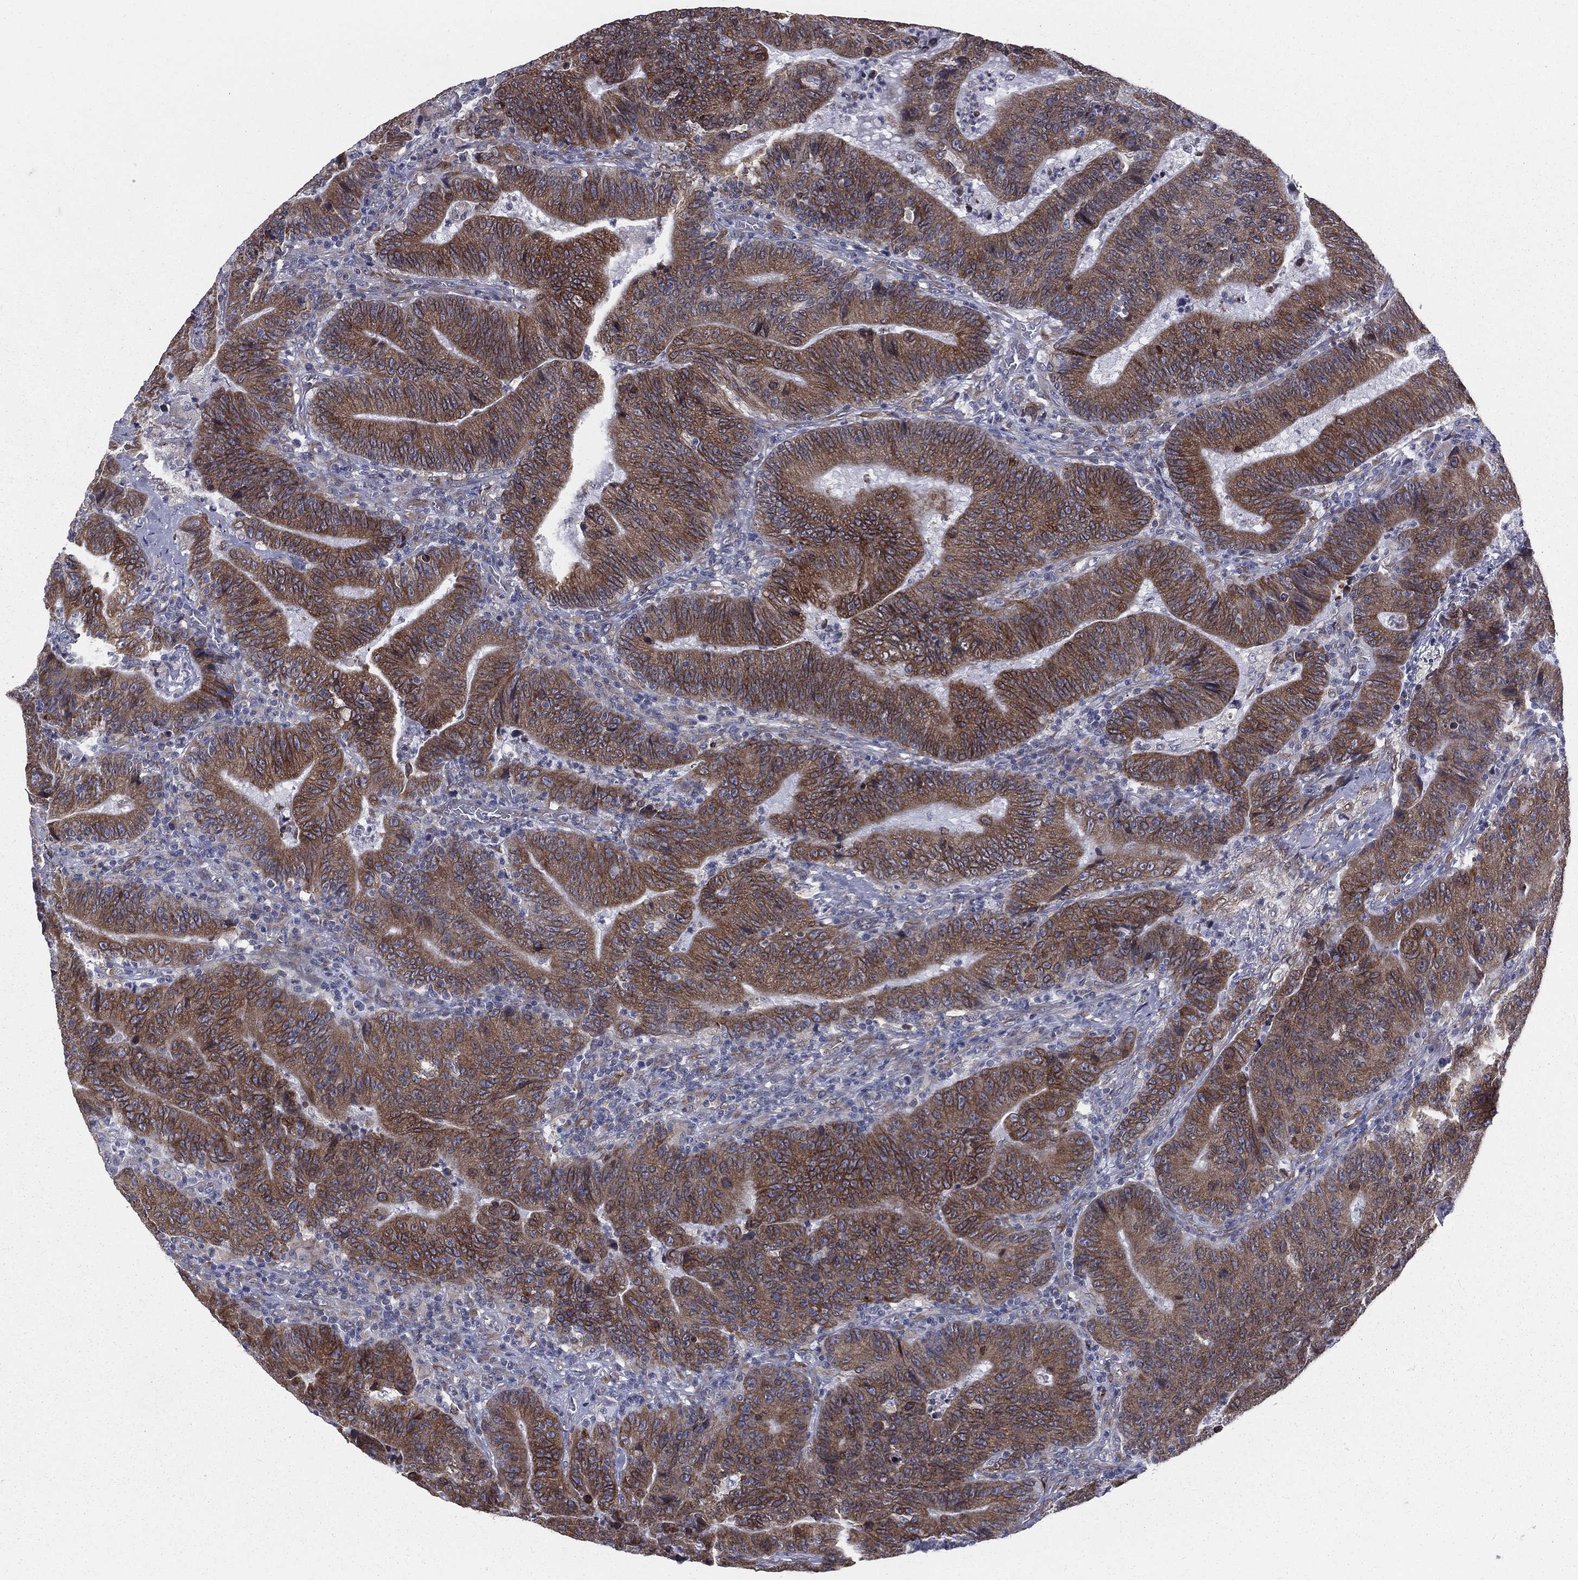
{"staining": {"intensity": "moderate", "quantity": ">75%", "location": "cytoplasmic/membranous"}, "tissue": "colorectal cancer", "cell_type": "Tumor cells", "image_type": "cancer", "snomed": [{"axis": "morphology", "description": "Adenocarcinoma, NOS"}, {"axis": "topography", "description": "Colon"}], "caption": "A micrograph showing moderate cytoplasmic/membranous positivity in approximately >75% of tumor cells in adenocarcinoma (colorectal), as visualized by brown immunohistochemical staining.", "gene": "PGRMC1", "patient": {"sex": "female", "age": 75}}